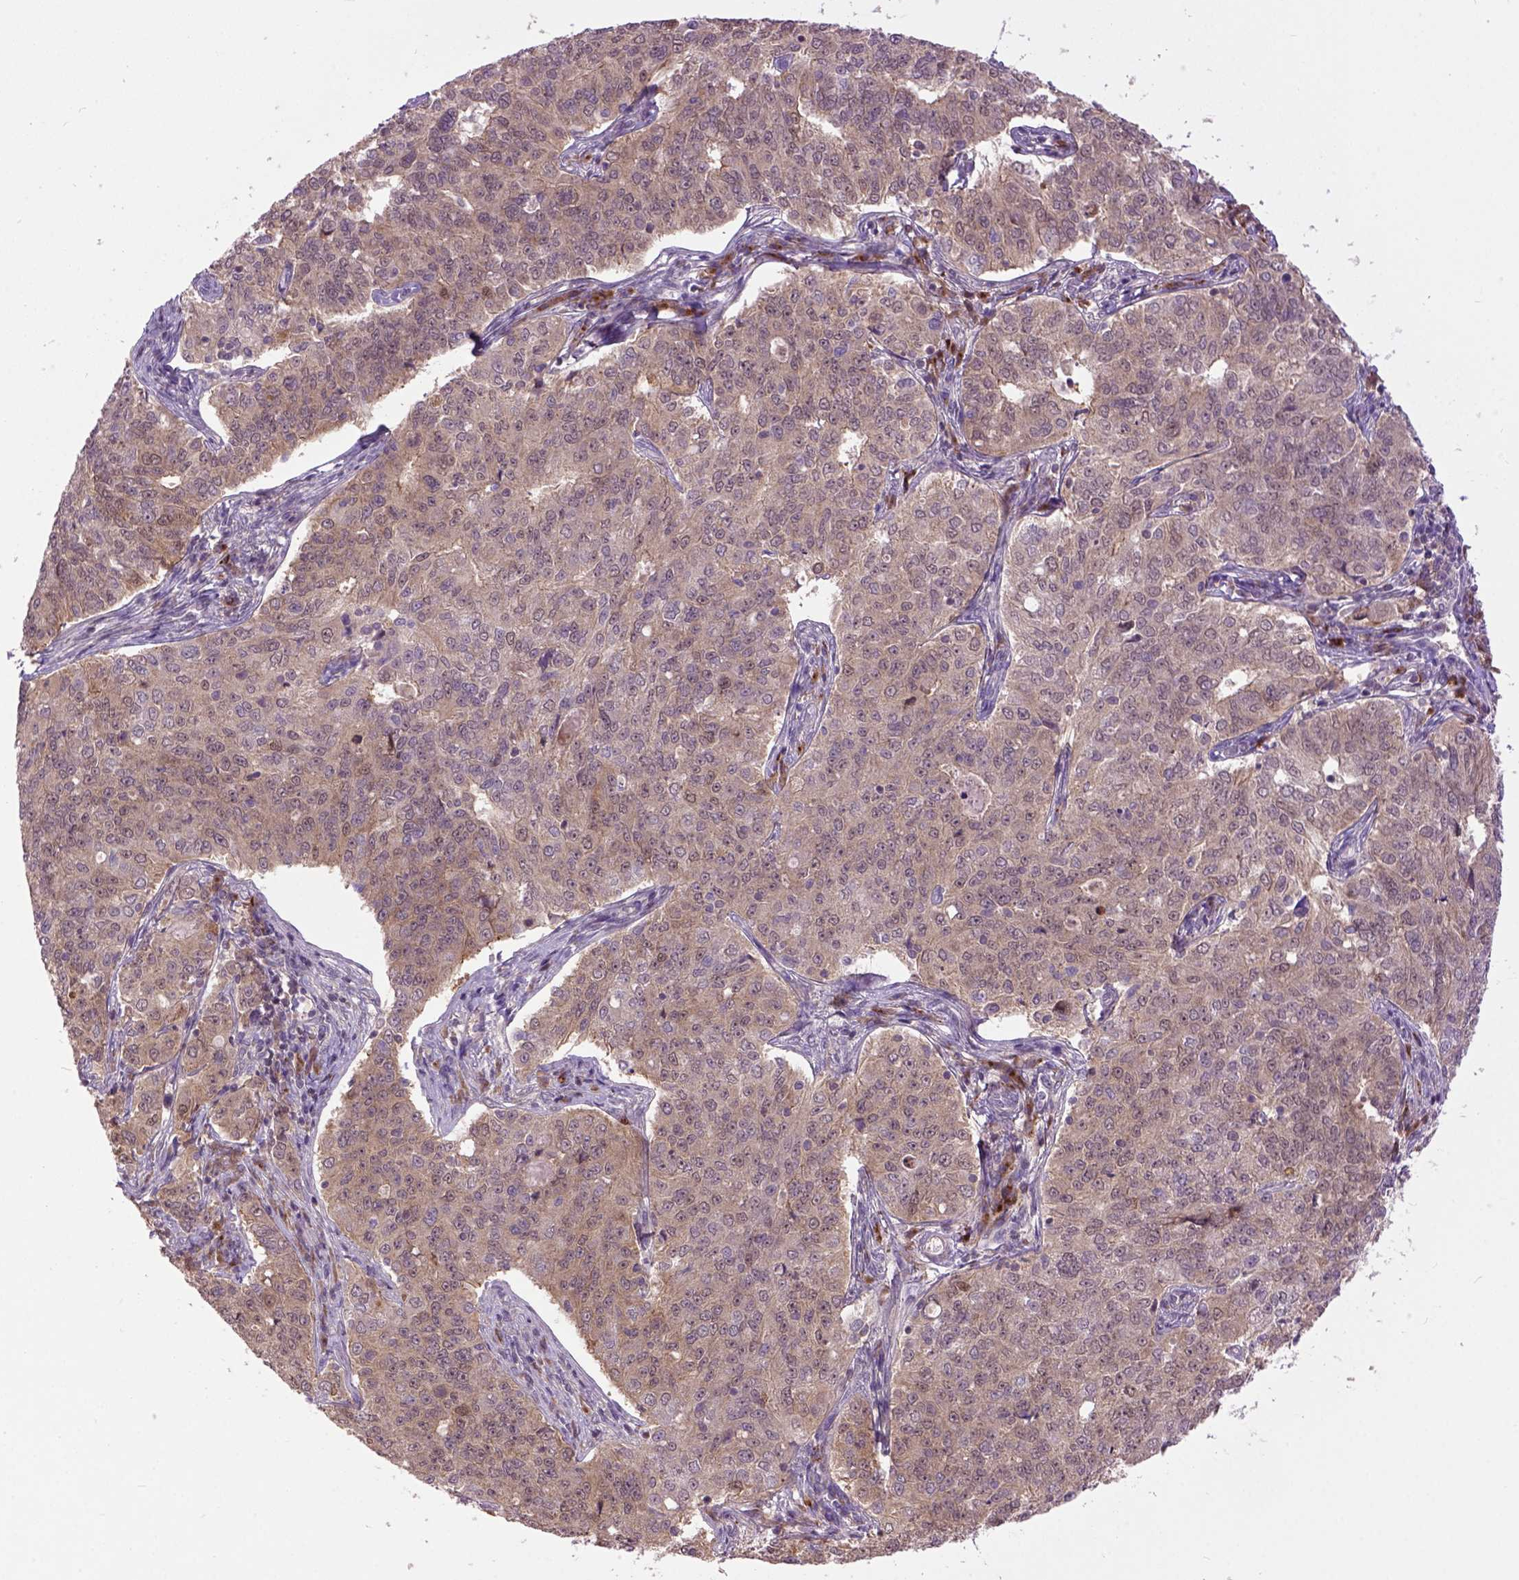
{"staining": {"intensity": "moderate", "quantity": ">75%", "location": "cytoplasmic/membranous"}, "tissue": "endometrial cancer", "cell_type": "Tumor cells", "image_type": "cancer", "snomed": [{"axis": "morphology", "description": "Adenocarcinoma, NOS"}, {"axis": "topography", "description": "Endometrium"}], "caption": "Endometrial adenocarcinoma tissue exhibits moderate cytoplasmic/membranous expression in about >75% of tumor cells (IHC, brightfield microscopy, high magnification).", "gene": "CPNE1", "patient": {"sex": "female", "age": 43}}